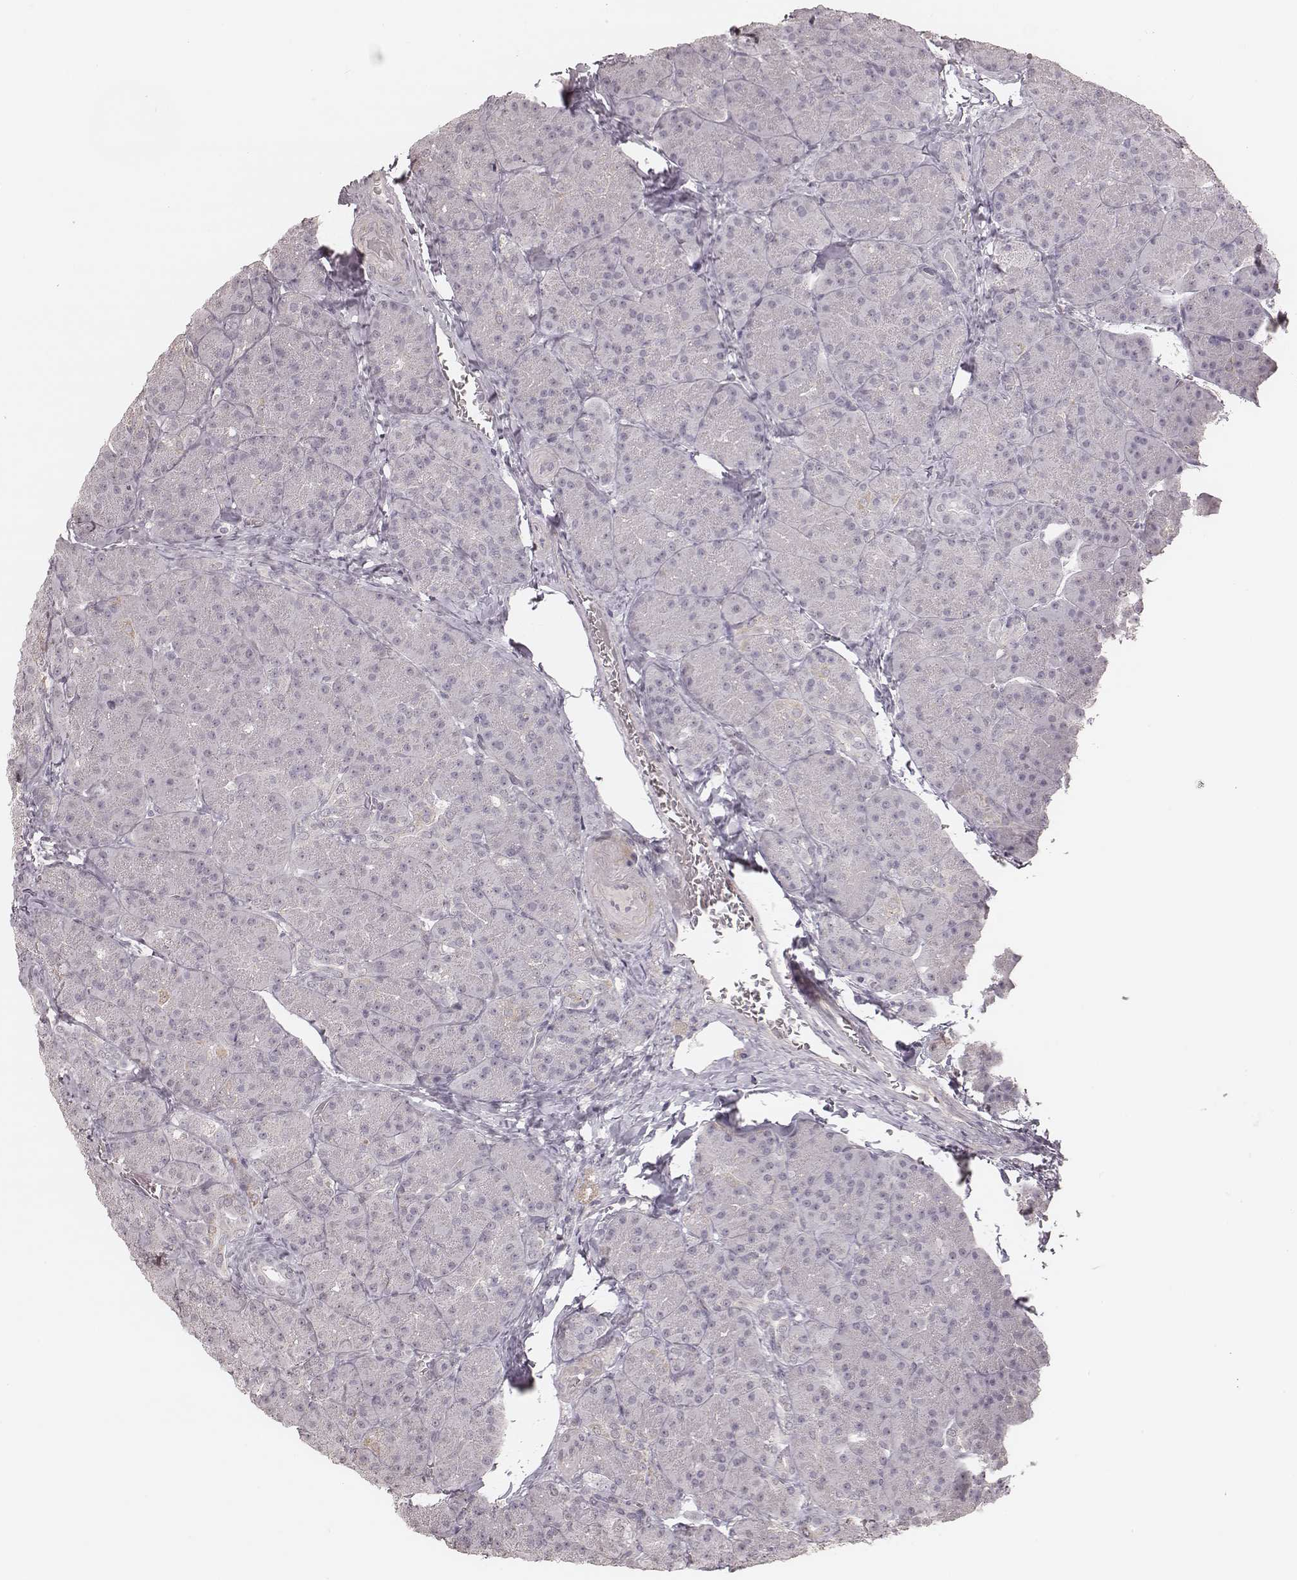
{"staining": {"intensity": "negative", "quantity": "none", "location": "none"}, "tissue": "pancreas", "cell_type": "Exocrine glandular cells", "image_type": "normal", "snomed": [{"axis": "morphology", "description": "Normal tissue, NOS"}, {"axis": "topography", "description": "Pancreas"}], "caption": "Normal pancreas was stained to show a protein in brown. There is no significant positivity in exocrine glandular cells. The staining was performed using DAB (3,3'-diaminobenzidine) to visualize the protein expression in brown, while the nuclei were stained in blue with hematoxylin (Magnification: 20x).", "gene": "SLC7A4", "patient": {"sex": "male", "age": 57}}